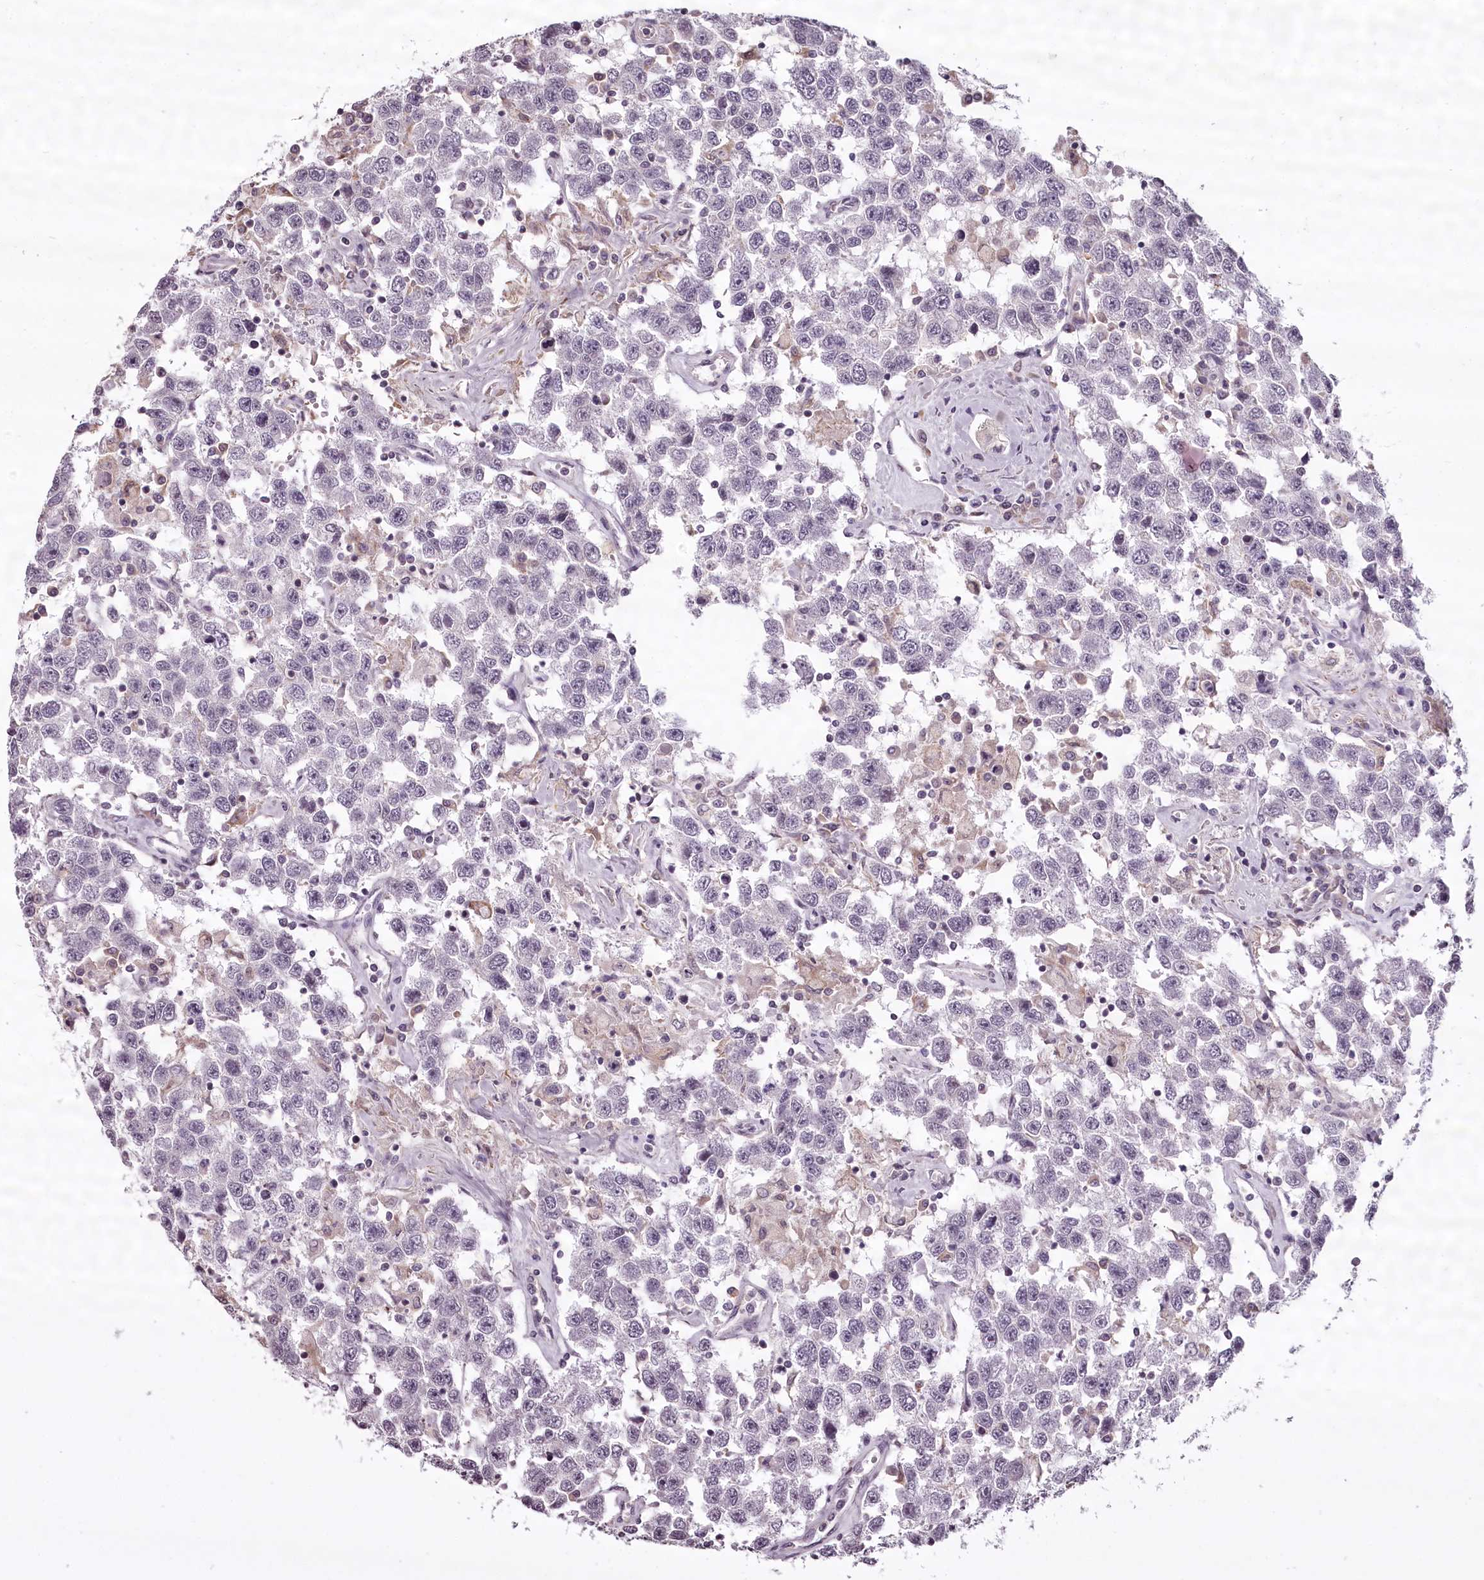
{"staining": {"intensity": "negative", "quantity": "none", "location": "none"}, "tissue": "testis cancer", "cell_type": "Tumor cells", "image_type": "cancer", "snomed": [{"axis": "morphology", "description": "Seminoma, NOS"}, {"axis": "topography", "description": "Testis"}], "caption": "Immunohistochemistry (IHC) of testis cancer (seminoma) exhibits no expression in tumor cells.", "gene": "CCDC92", "patient": {"sex": "male", "age": 41}}